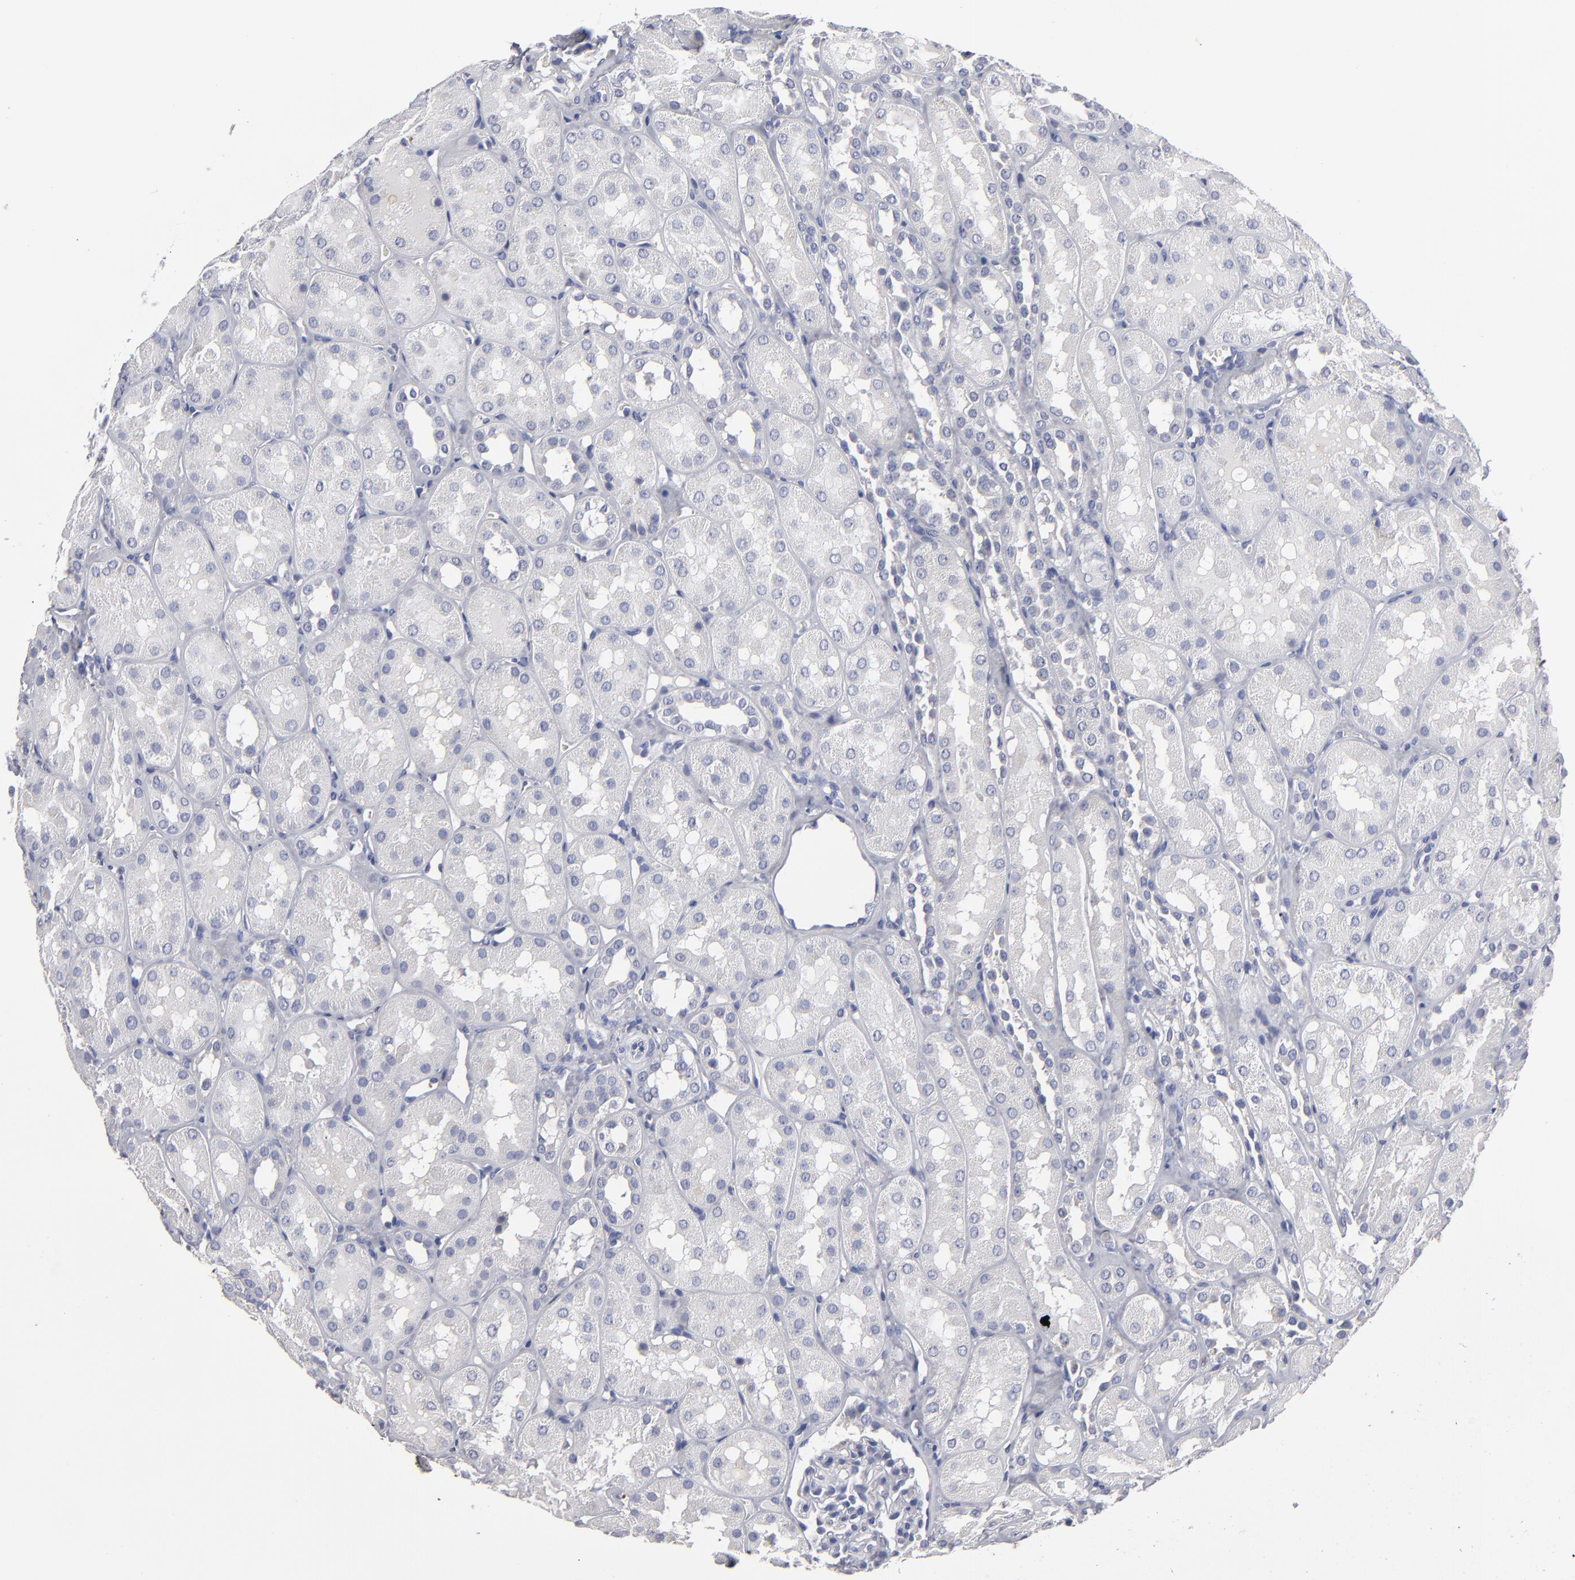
{"staining": {"intensity": "negative", "quantity": "none", "location": "none"}, "tissue": "kidney", "cell_type": "Cells in glomeruli", "image_type": "normal", "snomed": [{"axis": "morphology", "description": "Normal tissue, NOS"}, {"axis": "topography", "description": "Kidney"}], "caption": "DAB (3,3'-diaminobenzidine) immunohistochemical staining of benign kidney displays no significant staining in cells in glomeruli.", "gene": "CCDC80", "patient": {"sex": "male", "age": 16}}